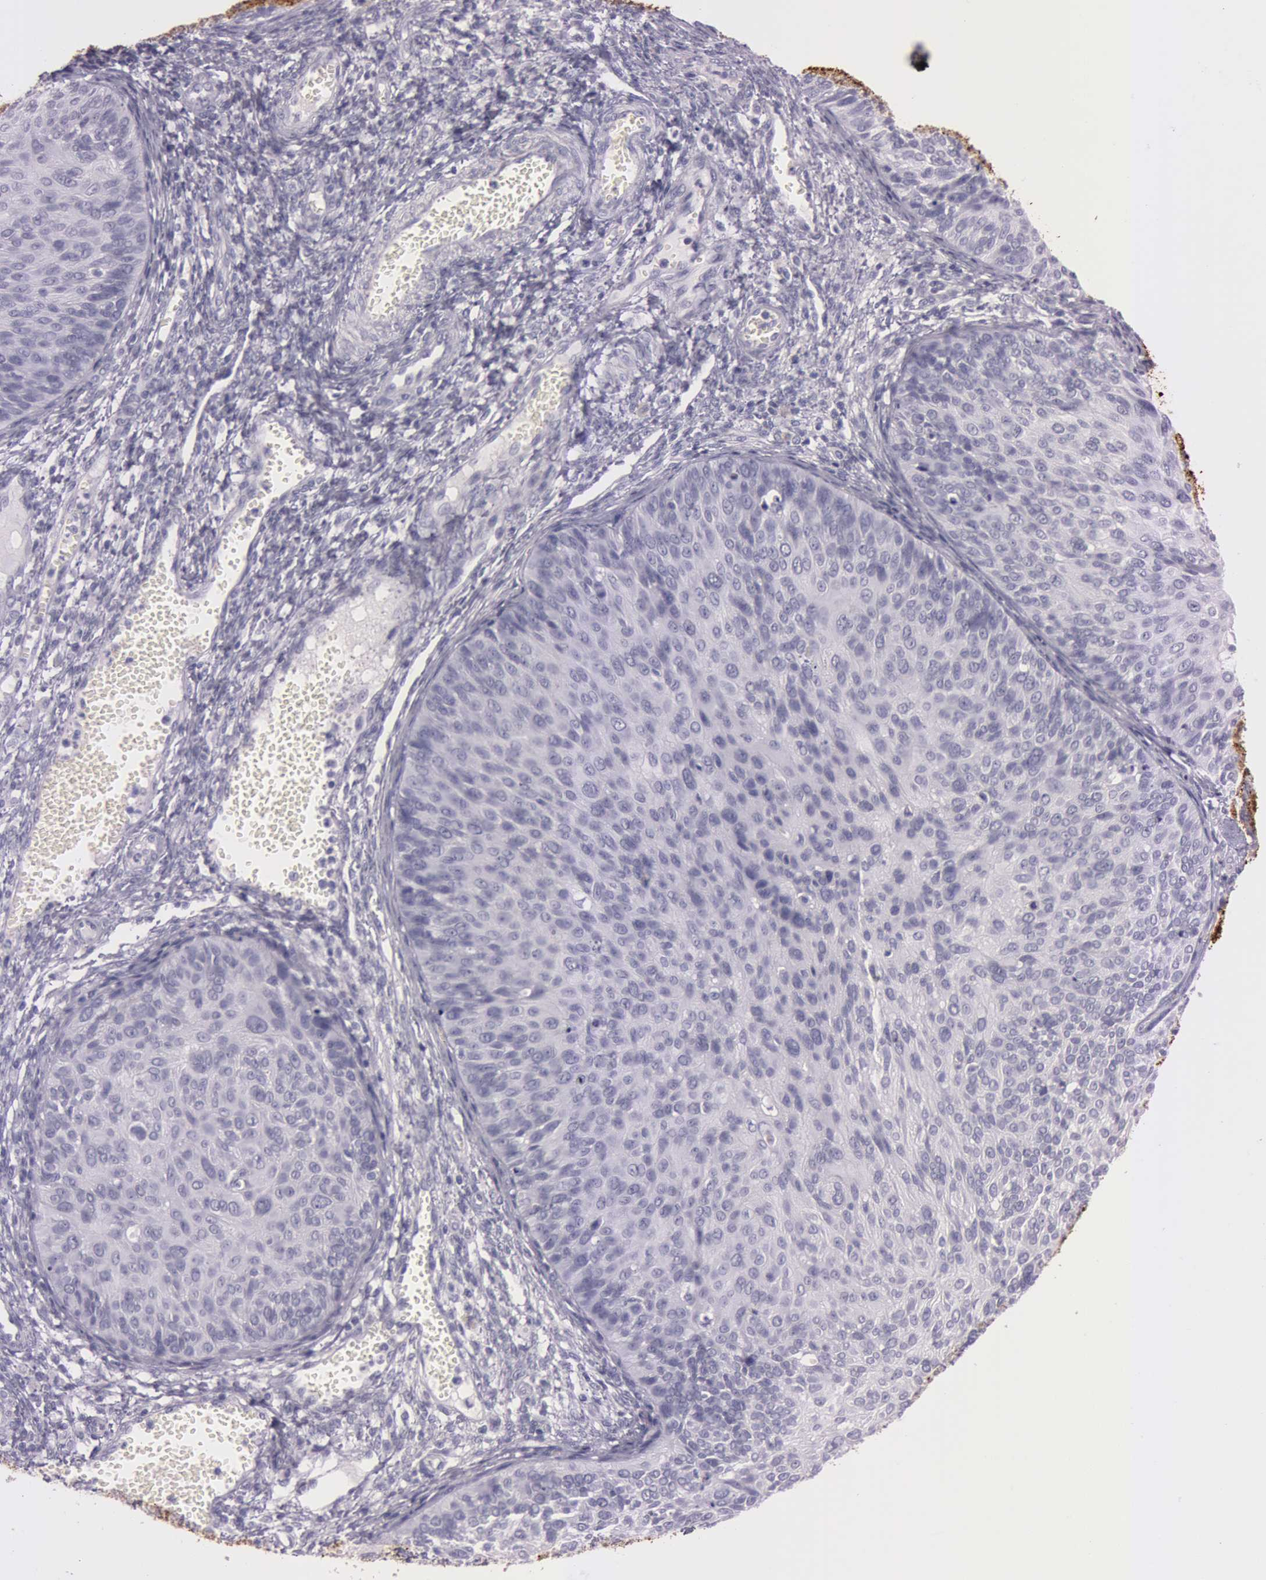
{"staining": {"intensity": "negative", "quantity": "none", "location": "none"}, "tissue": "cervical cancer", "cell_type": "Tumor cells", "image_type": "cancer", "snomed": [{"axis": "morphology", "description": "Squamous cell carcinoma, NOS"}, {"axis": "topography", "description": "Cervix"}], "caption": "Tumor cells are negative for brown protein staining in cervical squamous cell carcinoma. (DAB (3,3'-diaminobenzidine) immunohistochemistry (IHC) with hematoxylin counter stain).", "gene": "S100A7", "patient": {"sex": "female", "age": 36}}